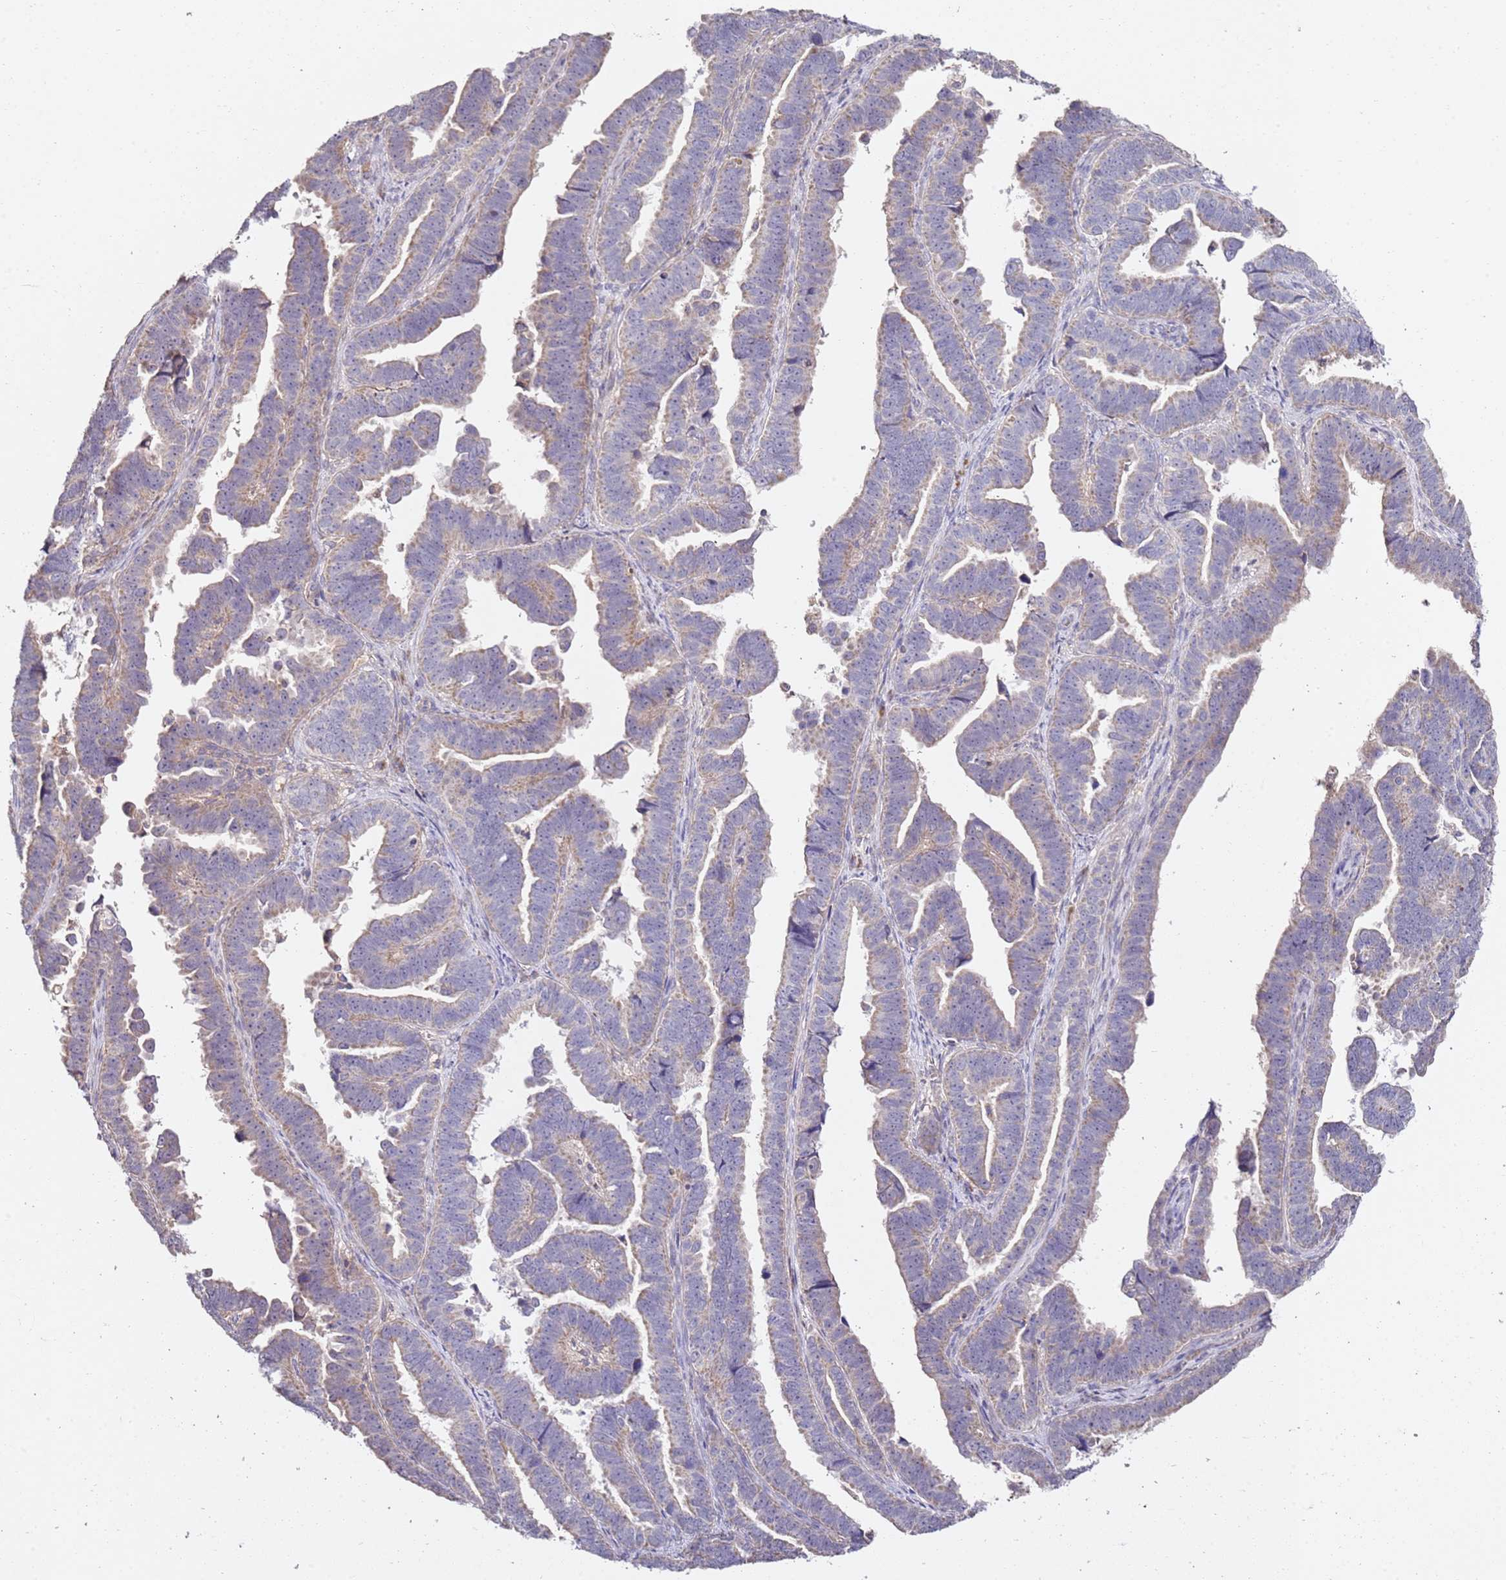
{"staining": {"intensity": "weak", "quantity": "25%-75%", "location": "cytoplasmic/membranous"}, "tissue": "endometrial cancer", "cell_type": "Tumor cells", "image_type": "cancer", "snomed": [{"axis": "morphology", "description": "Adenocarcinoma, NOS"}, {"axis": "topography", "description": "Endometrium"}], "caption": "IHC staining of endometrial cancer (adenocarcinoma), which reveals low levels of weak cytoplasmic/membranous staining in approximately 25%-75% of tumor cells indicating weak cytoplasmic/membranous protein staining. The staining was performed using DAB (brown) for protein detection and nuclei were counterstained in hematoxylin (blue).", "gene": "OR2B11", "patient": {"sex": "female", "age": 75}}